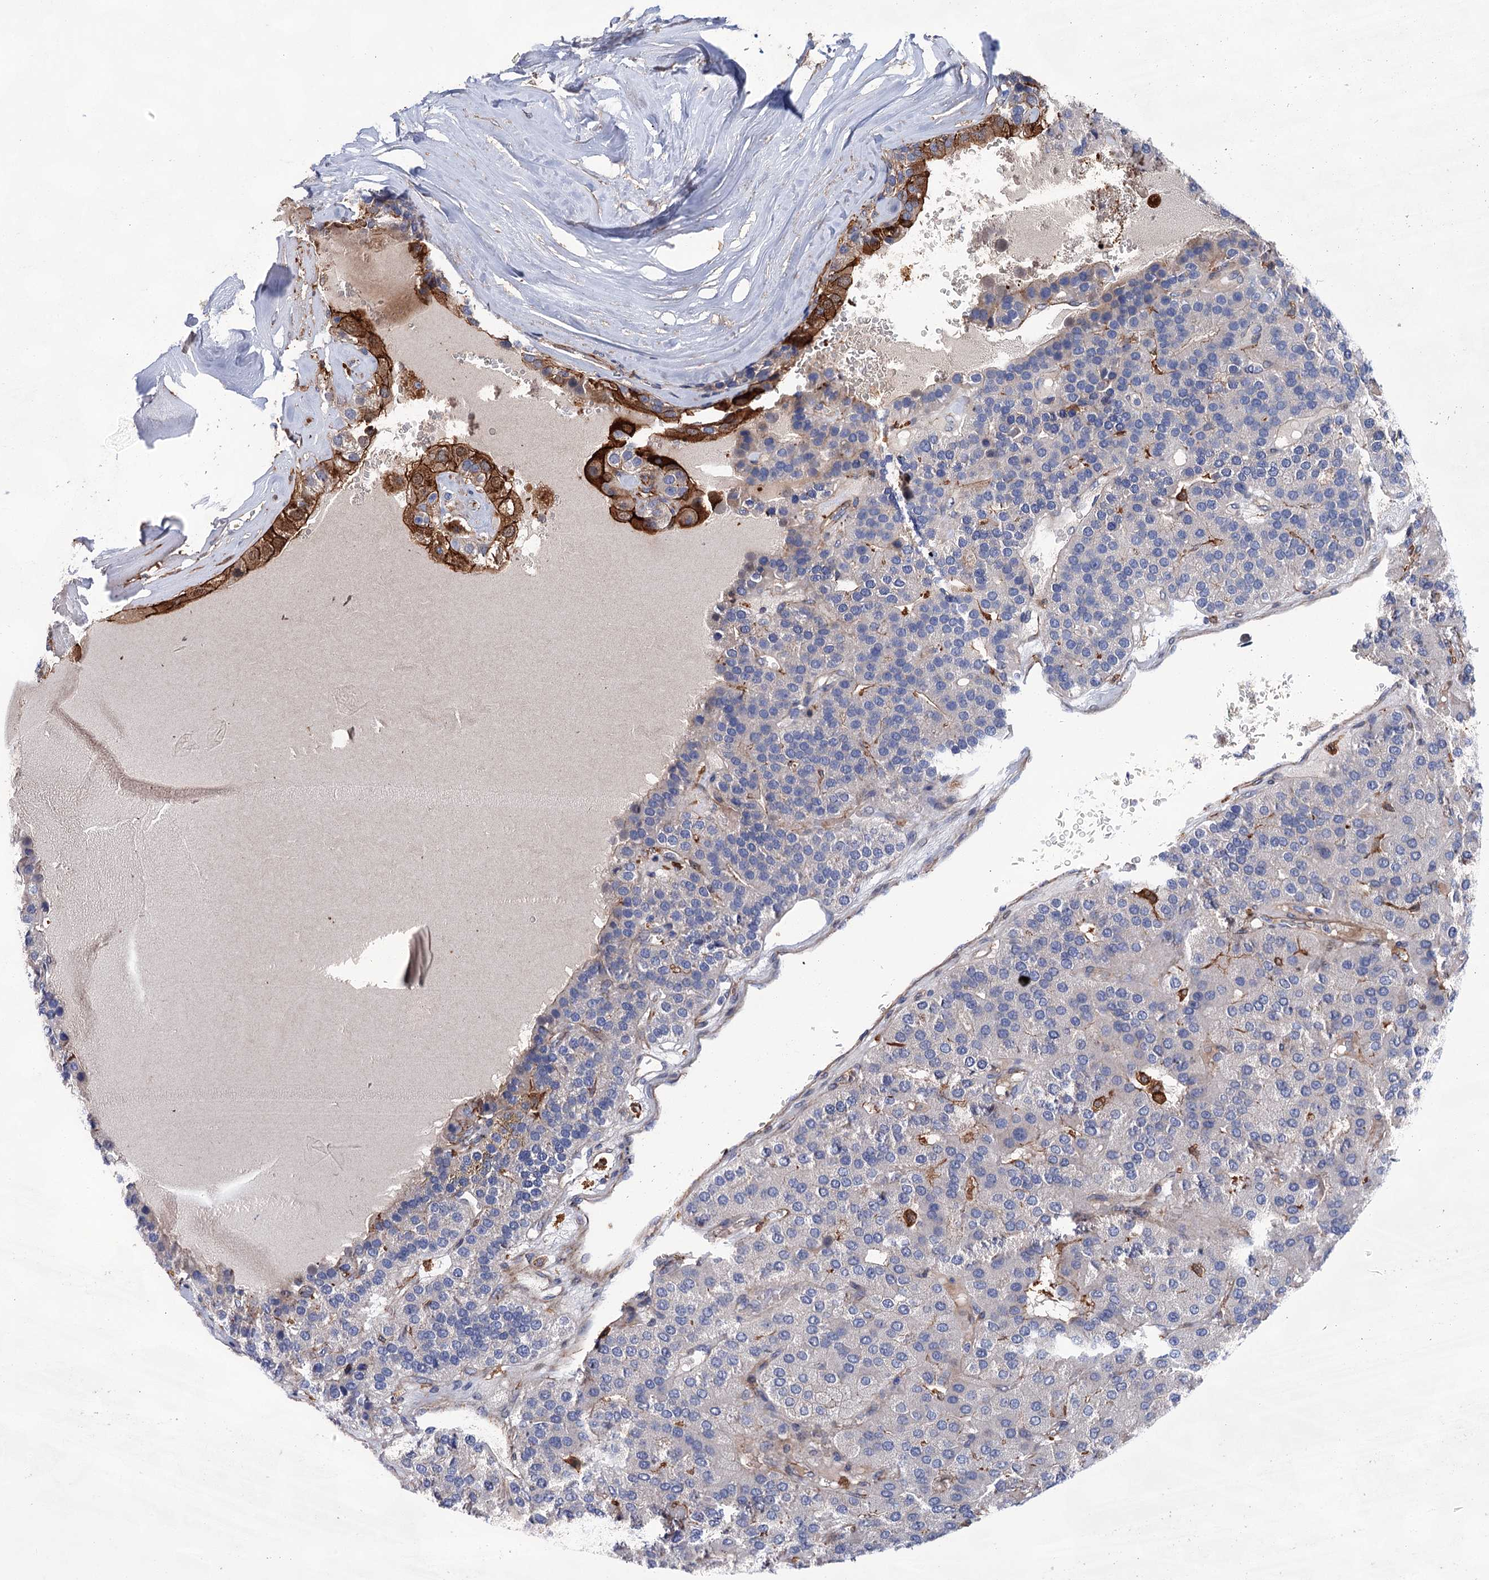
{"staining": {"intensity": "strong", "quantity": "<25%", "location": "cytoplasmic/membranous"}, "tissue": "parathyroid gland", "cell_type": "Glandular cells", "image_type": "normal", "snomed": [{"axis": "morphology", "description": "Normal tissue, NOS"}, {"axis": "morphology", "description": "Adenoma, NOS"}, {"axis": "topography", "description": "Parathyroid gland"}], "caption": "Immunohistochemical staining of unremarkable human parathyroid gland demonstrates medium levels of strong cytoplasmic/membranous positivity in approximately <25% of glandular cells.", "gene": "TMTC3", "patient": {"sex": "female", "age": 86}}